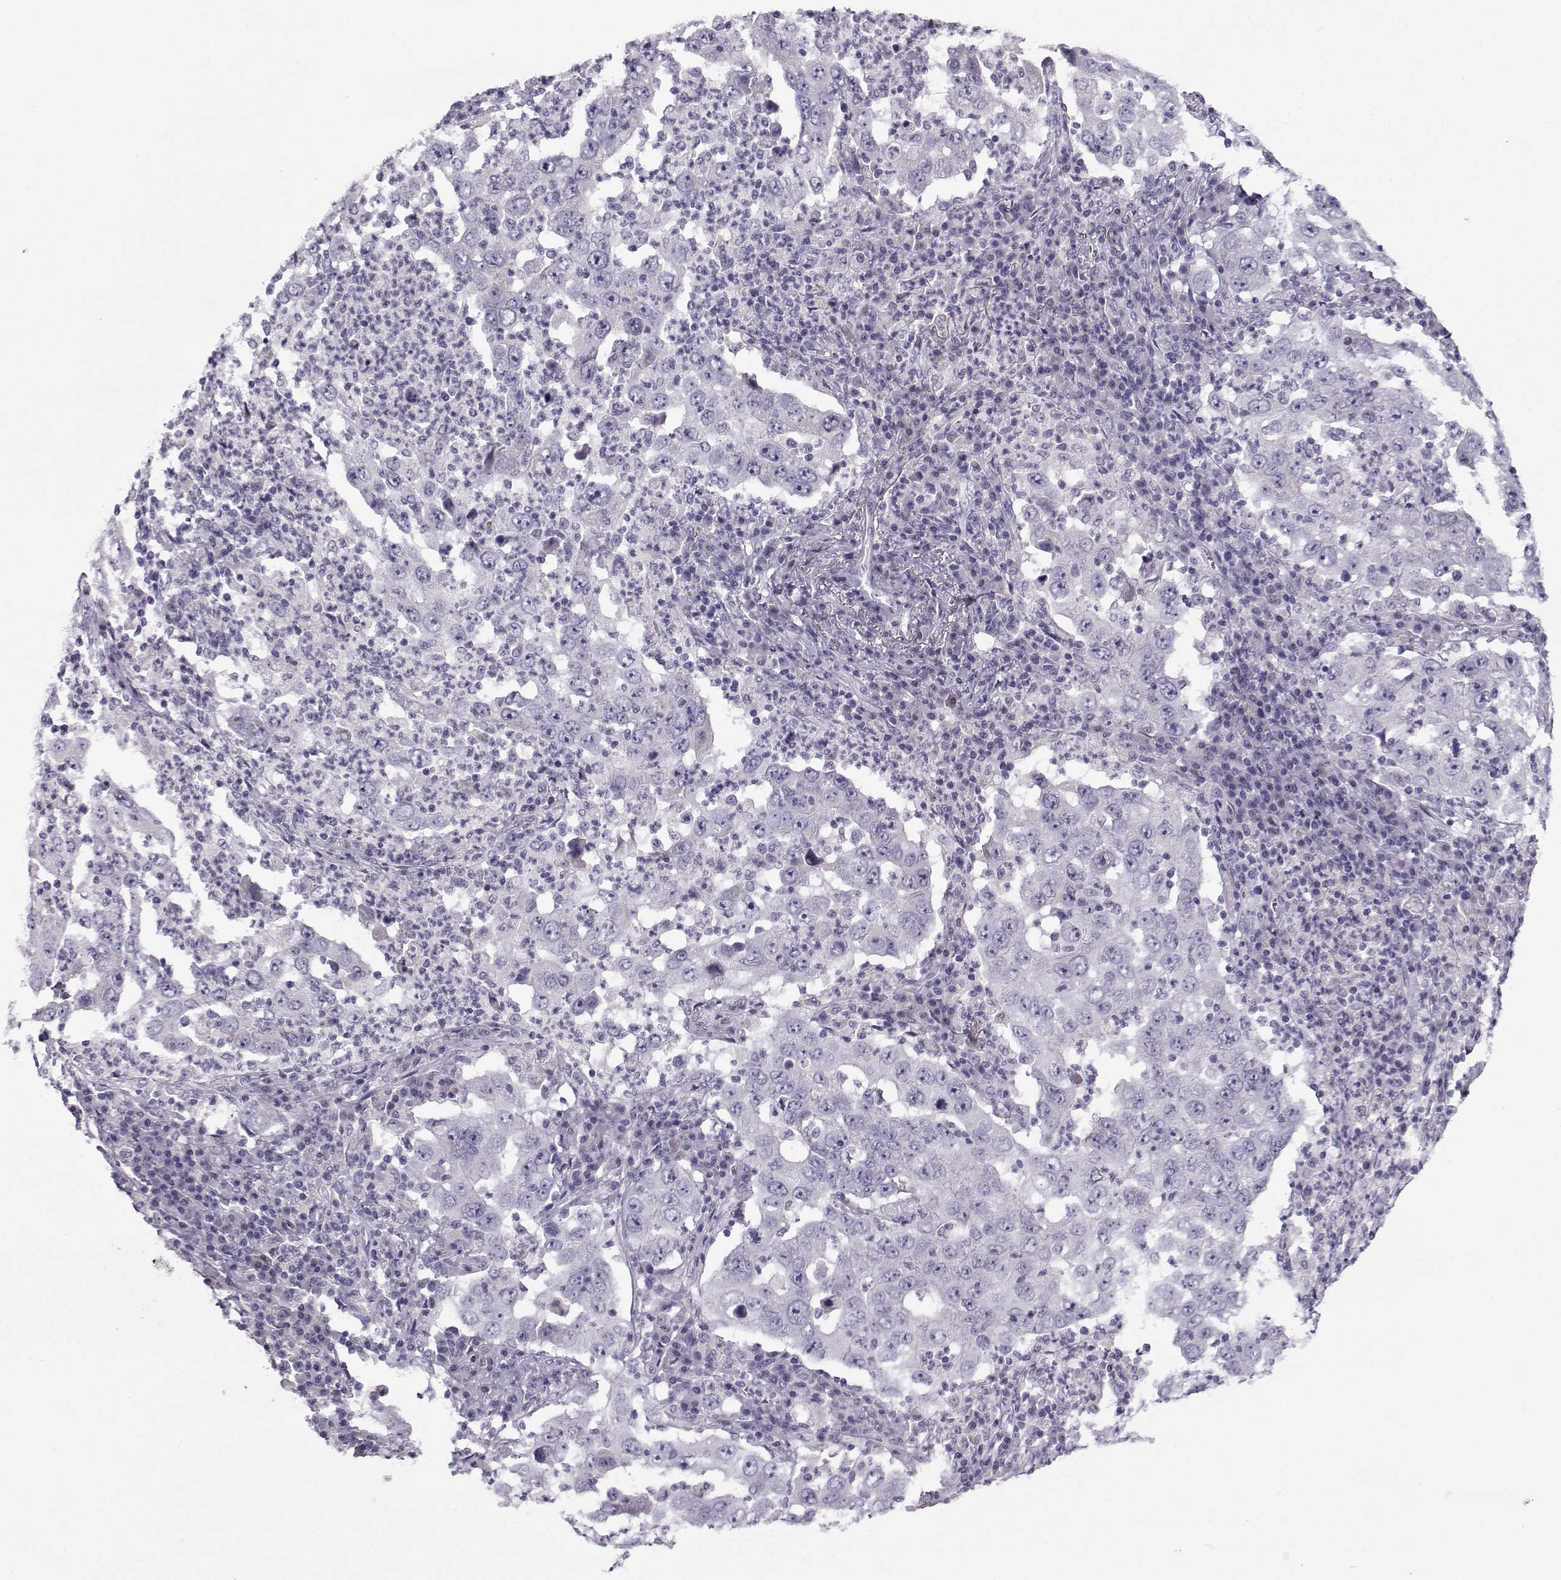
{"staining": {"intensity": "negative", "quantity": "none", "location": "none"}, "tissue": "lung cancer", "cell_type": "Tumor cells", "image_type": "cancer", "snomed": [{"axis": "morphology", "description": "Adenocarcinoma, NOS"}, {"axis": "topography", "description": "Lung"}], "caption": "High magnification brightfield microscopy of lung cancer stained with DAB (brown) and counterstained with hematoxylin (blue): tumor cells show no significant expression.", "gene": "ARMC2", "patient": {"sex": "male", "age": 73}}